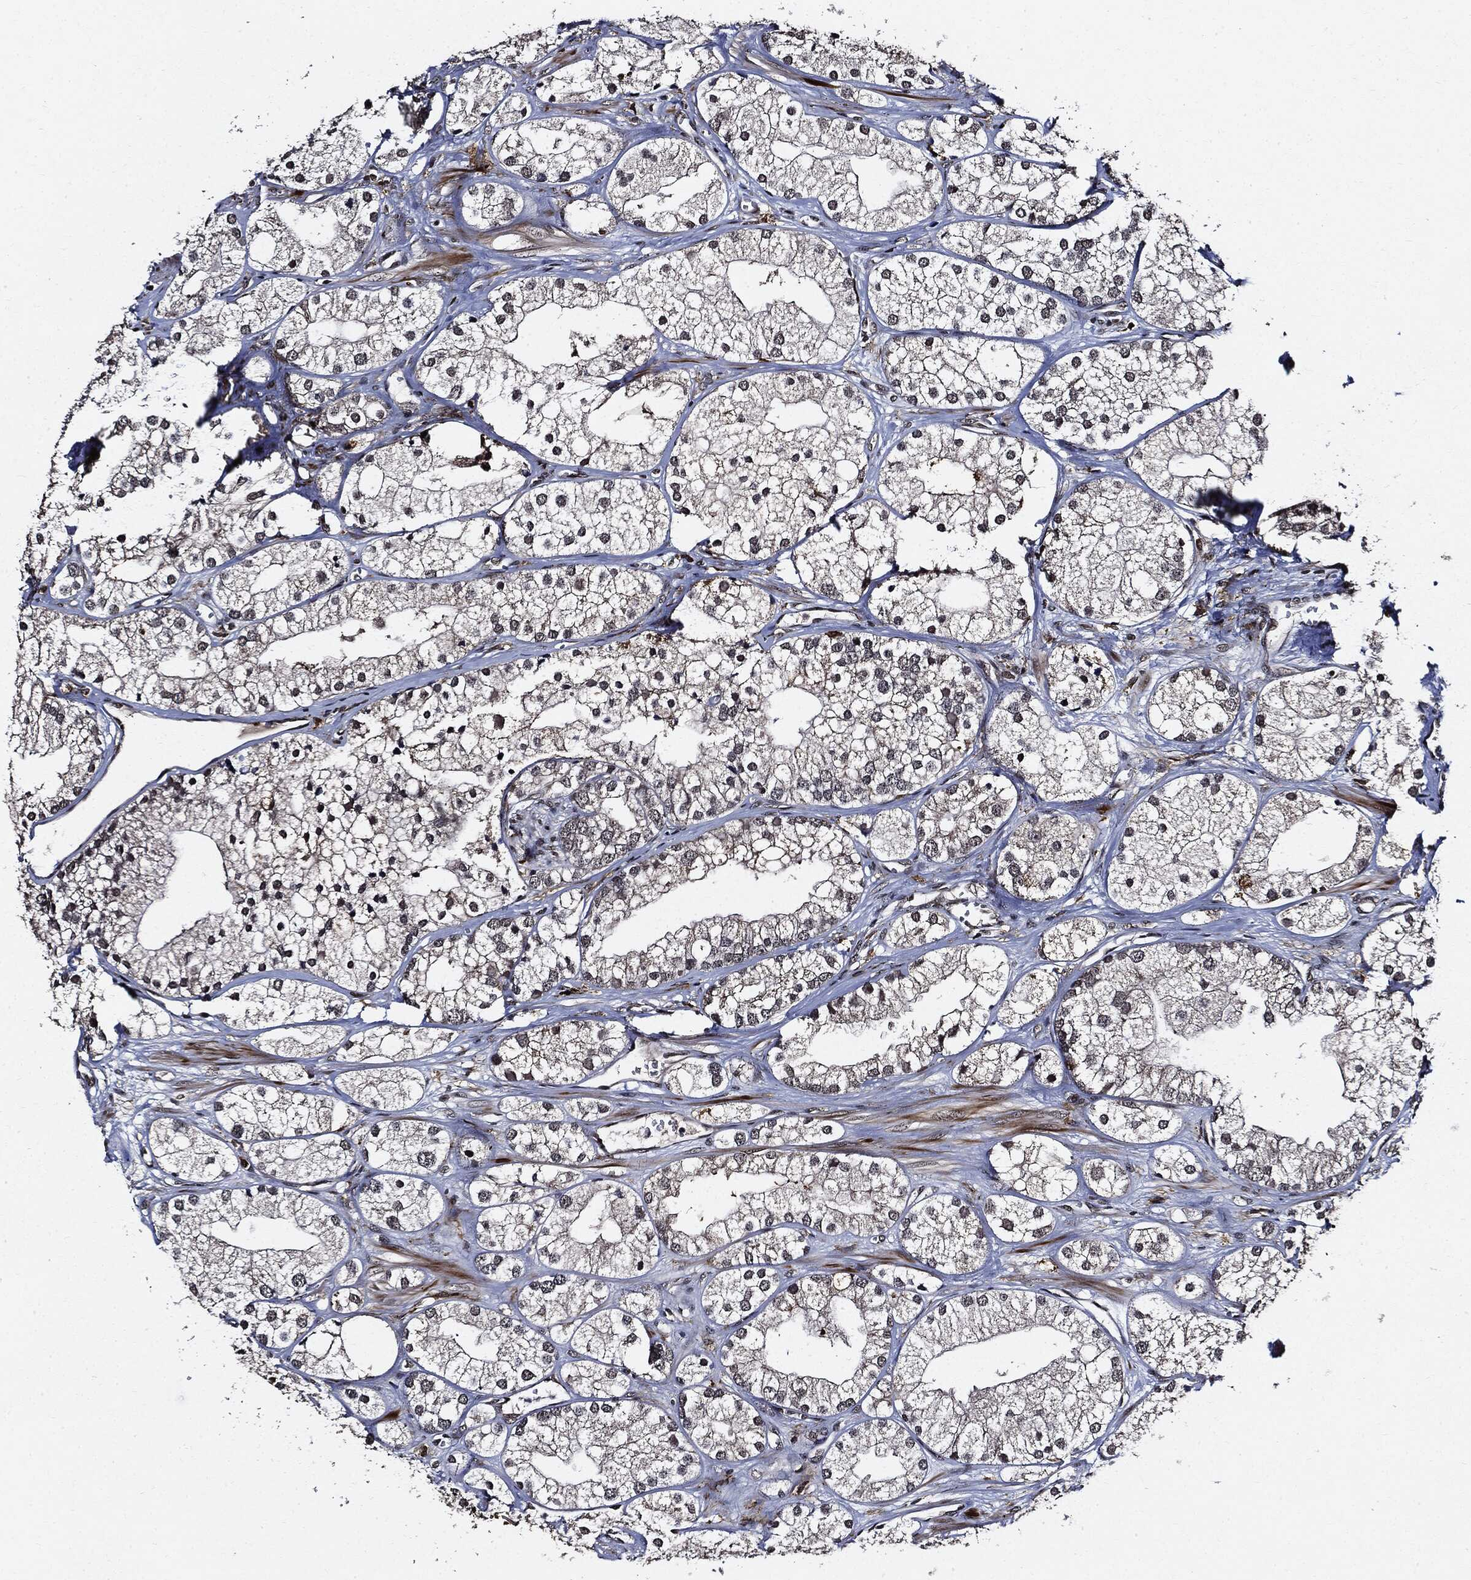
{"staining": {"intensity": "weak", "quantity": "25%-75%", "location": "cytoplasmic/membranous"}, "tissue": "prostate cancer", "cell_type": "Tumor cells", "image_type": "cancer", "snomed": [{"axis": "morphology", "description": "Adenocarcinoma, NOS"}, {"axis": "topography", "description": "Prostate and seminal vesicle, NOS"}, {"axis": "topography", "description": "Prostate"}], "caption": "This photomicrograph shows prostate cancer (adenocarcinoma) stained with immunohistochemistry to label a protein in brown. The cytoplasmic/membranous of tumor cells show weak positivity for the protein. Nuclei are counter-stained blue.", "gene": "SUGT1", "patient": {"sex": "male", "age": 79}}